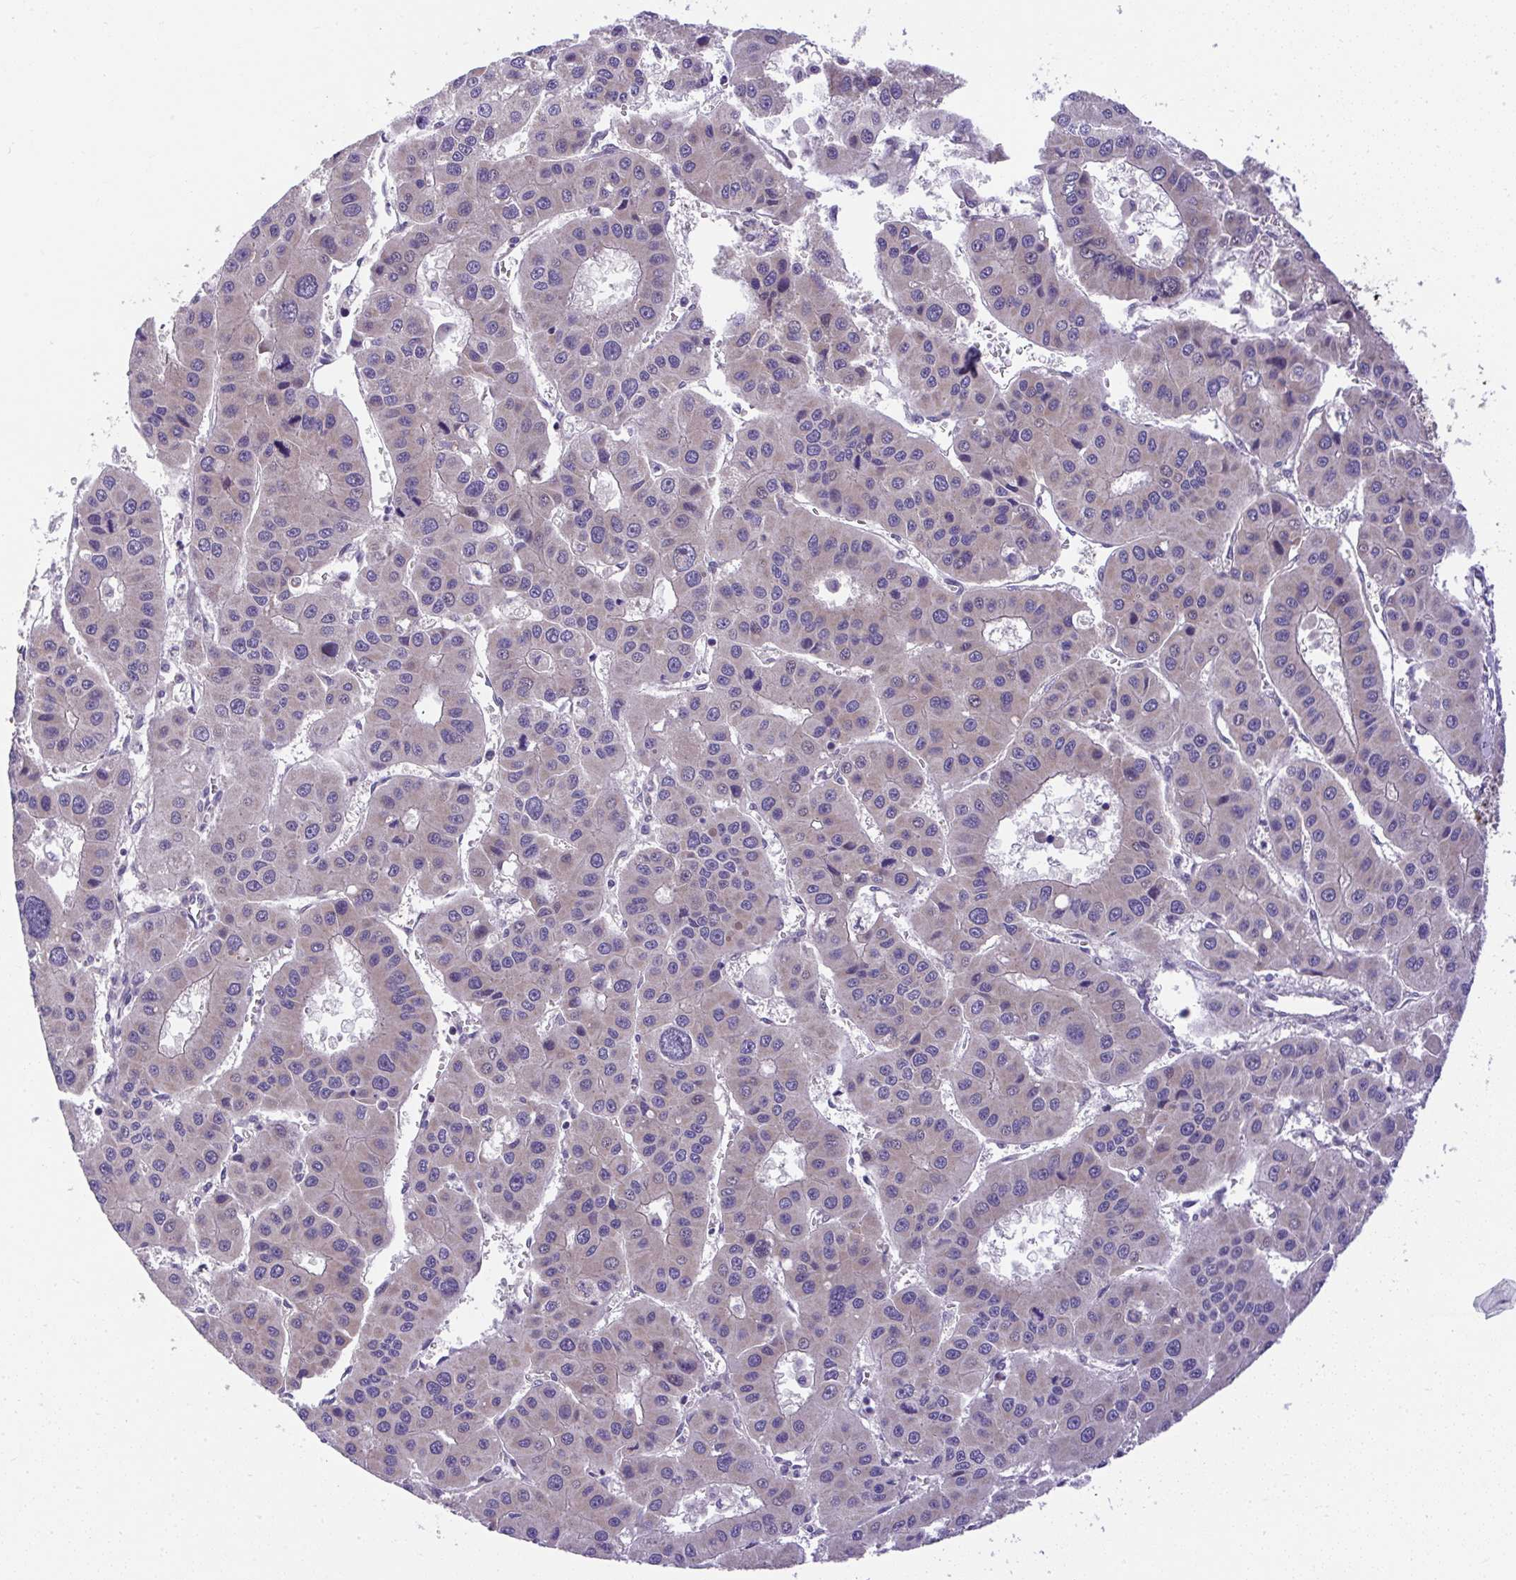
{"staining": {"intensity": "negative", "quantity": "none", "location": "none"}, "tissue": "liver cancer", "cell_type": "Tumor cells", "image_type": "cancer", "snomed": [{"axis": "morphology", "description": "Carcinoma, Hepatocellular, NOS"}, {"axis": "topography", "description": "Liver"}], "caption": "High power microscopy photomicrograph of an immunohistochemistry (IHC) micrograph of hepatocellular carcinoma (liver), revealing no significant staining in tumor cells.", "gene": "CHIA", "patient": {"sex": "male", "age": 73}}